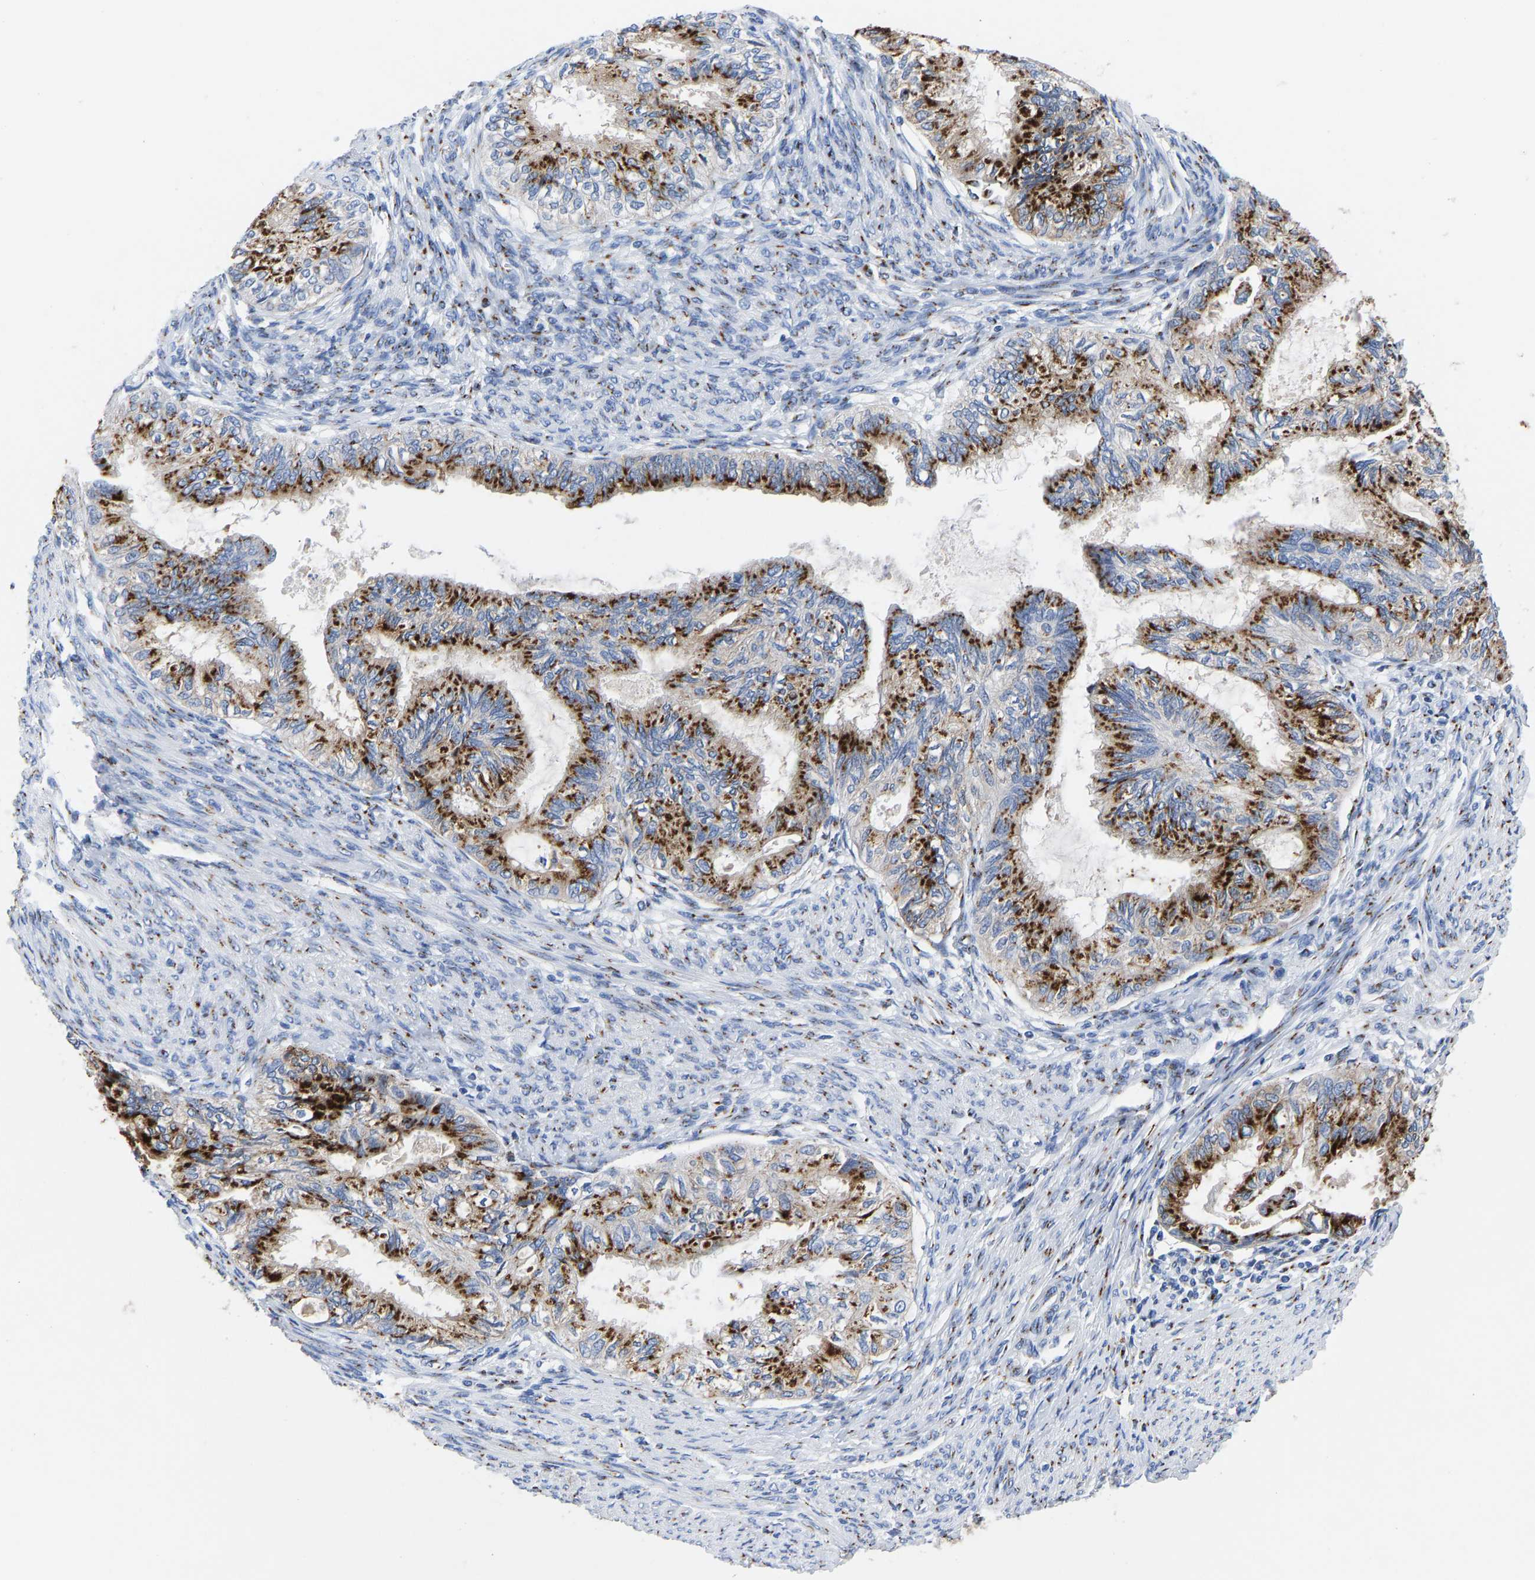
{"staining": {"intensity": "strong", "quantity": ">75%", "location": "cytoplasmic/membranous"}, "tissue": "cervical cancer", "cell_type": "Tumor cells", "image_type": "cancer", "snomed": [{"axis": "morphology", "description": "Normal tissue, NOS"}, {"axis": "morphology", "description": "Adenocarcinoma, NOS"}, {"axis": "topography", "description": "Cervix"}, {"axis": "topography", "description": "Endometrium"}], "caption": "Protein expression analysis of human cervical cancer reveals strong cytoplasmic/membranous staining in about >75% of tumor cells.", "gene": "TMEM87A", "patient": {"sex": "female", "age": 86}}